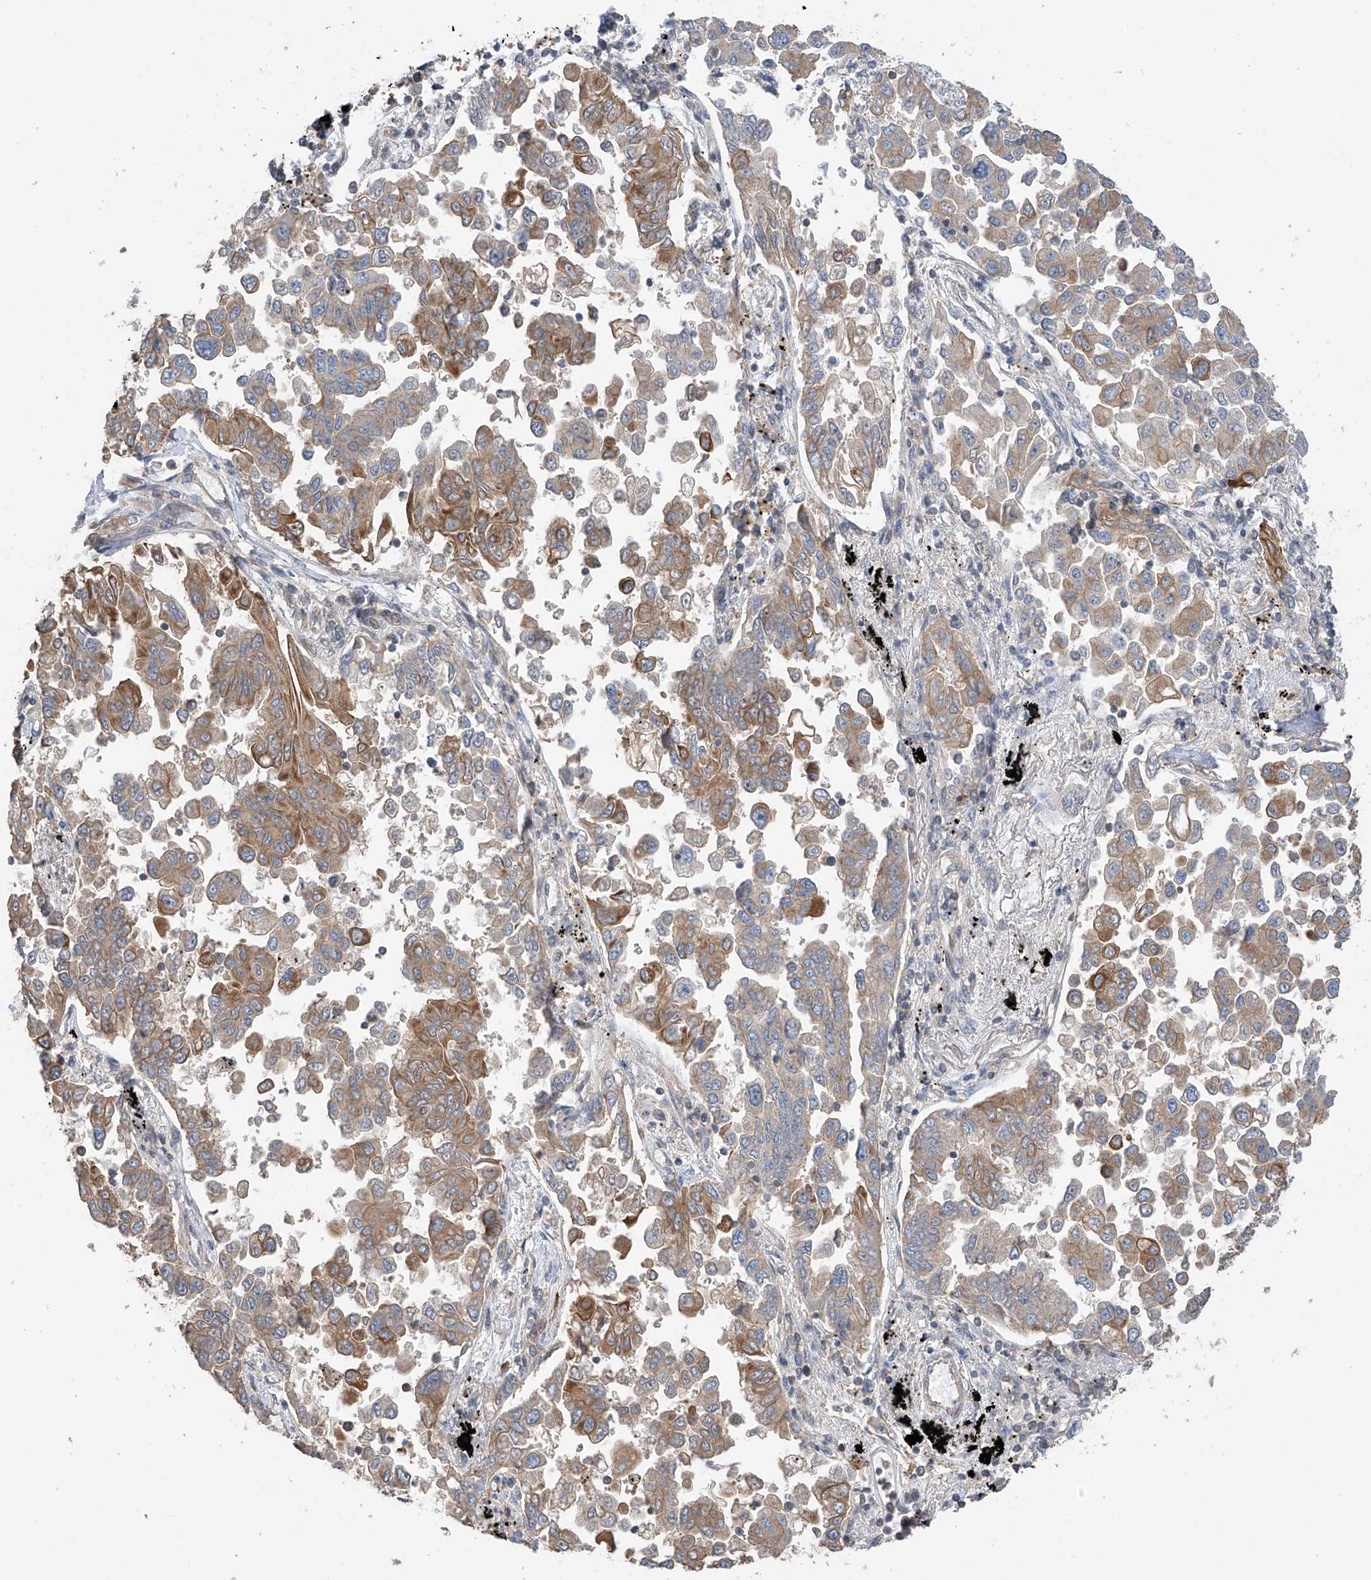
{"staining": {"intensity": "strong", "quantity": "25%-75%", "location": "cytoplasmic/membranous"}, "tissue": "lung cancer", "cell_type": "Tumor cells", "image_type": "cancer", "snomed": [{"axis": "morphology", "description": "Adenocarcinoma, NOS"}, {"axis": "topography", "description": "Lung"}], "caption": "IHC image of neoplastic tissue: human lung cancer (adenocarcinoma) stained using IHC demonstrates high levels of strong protein expression localized specifically in the cytoplasmic/membranous of tumor cells, appearing as a cytoplasmic/membranous brown color.", "gene": "RPAIN", "patient": {"sex": "female", "age": 67}}